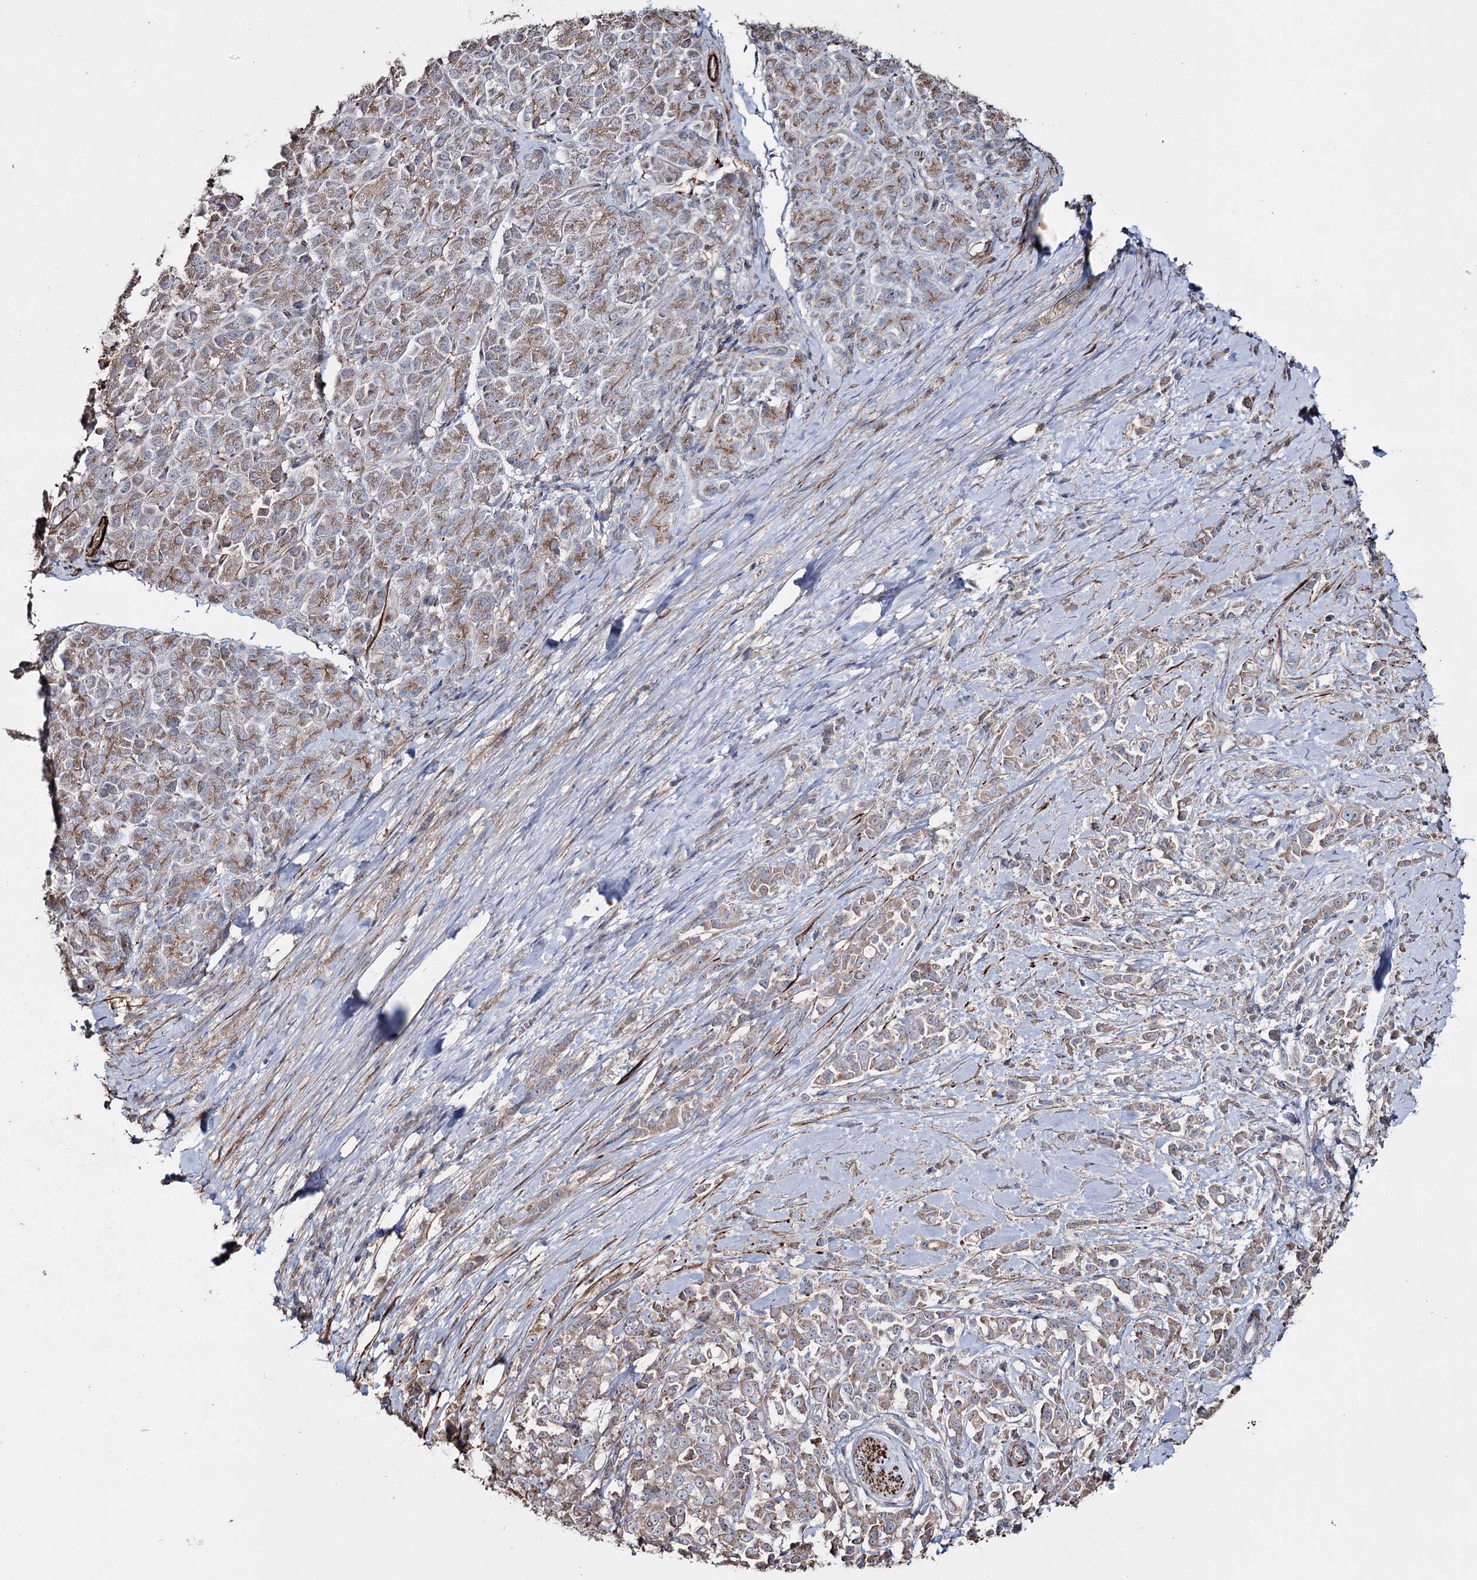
{"staining": {"intensity": "weak", "quantity": ">75%", "location": "cytoplasmic/membranous"}, "tissue": "pancreatic cancer", "cell_type": "Tumor cells", "image_type": "cancer", "snomed": [{"axis": "morphology", "description": "Normal tissue, NOS"}, {"axis": "morphology", "description": "Adenocarcinoma, NOS"}, {"axis": "topography", "description": "Pancreas"}], "caption": "Immunohistochemical staining of human pancreatic adenocarcinoma demonstrates low levels of weak cytoplasmic/membranous expression in approximately >75% of tumor cells.", "gene": "SUMF1", "patient": {"sex": "female", "age": 64}}